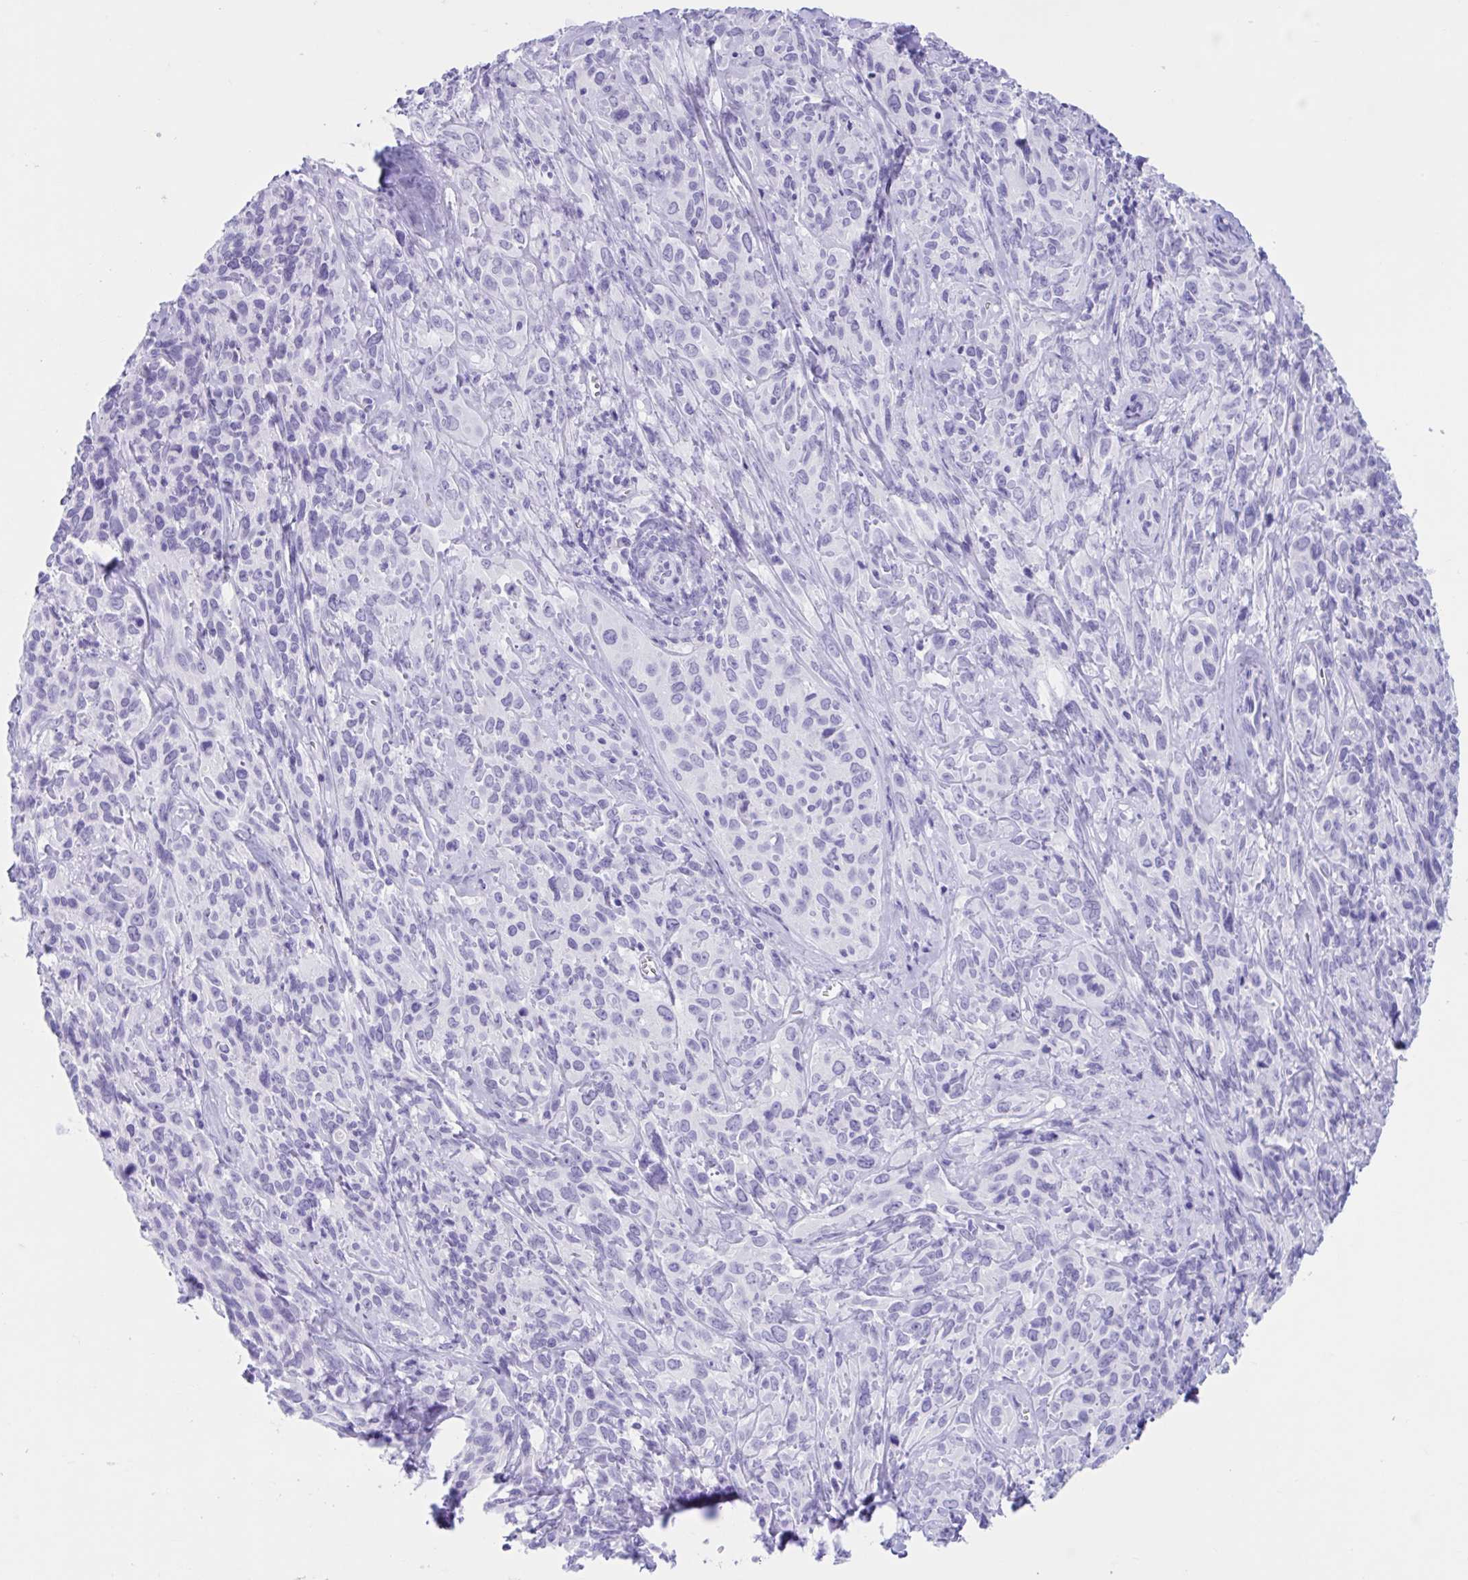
{"staining": {"intensity": "negative", "quantity": "none", "location": "none"}, "tissue": "cervical cancer", "cell_type": "Tumor cells", "image_type": "cancer", "snomed": [{"axis": "morphology", "description": "Normal tissue, NOS"}, {"axis": "morphology", "description": "Squamous cell carcinoma, NOS"}, {"axis": "topography", "description": "Cervix"}], "caption": "The immunohistochemistry (IHC) image has no significant expression in tumor cells of squamous cell carcinoma (cervical) tissue.", "gene": "TMEM35A", "patient": {"sex": "female", "age": 51}}